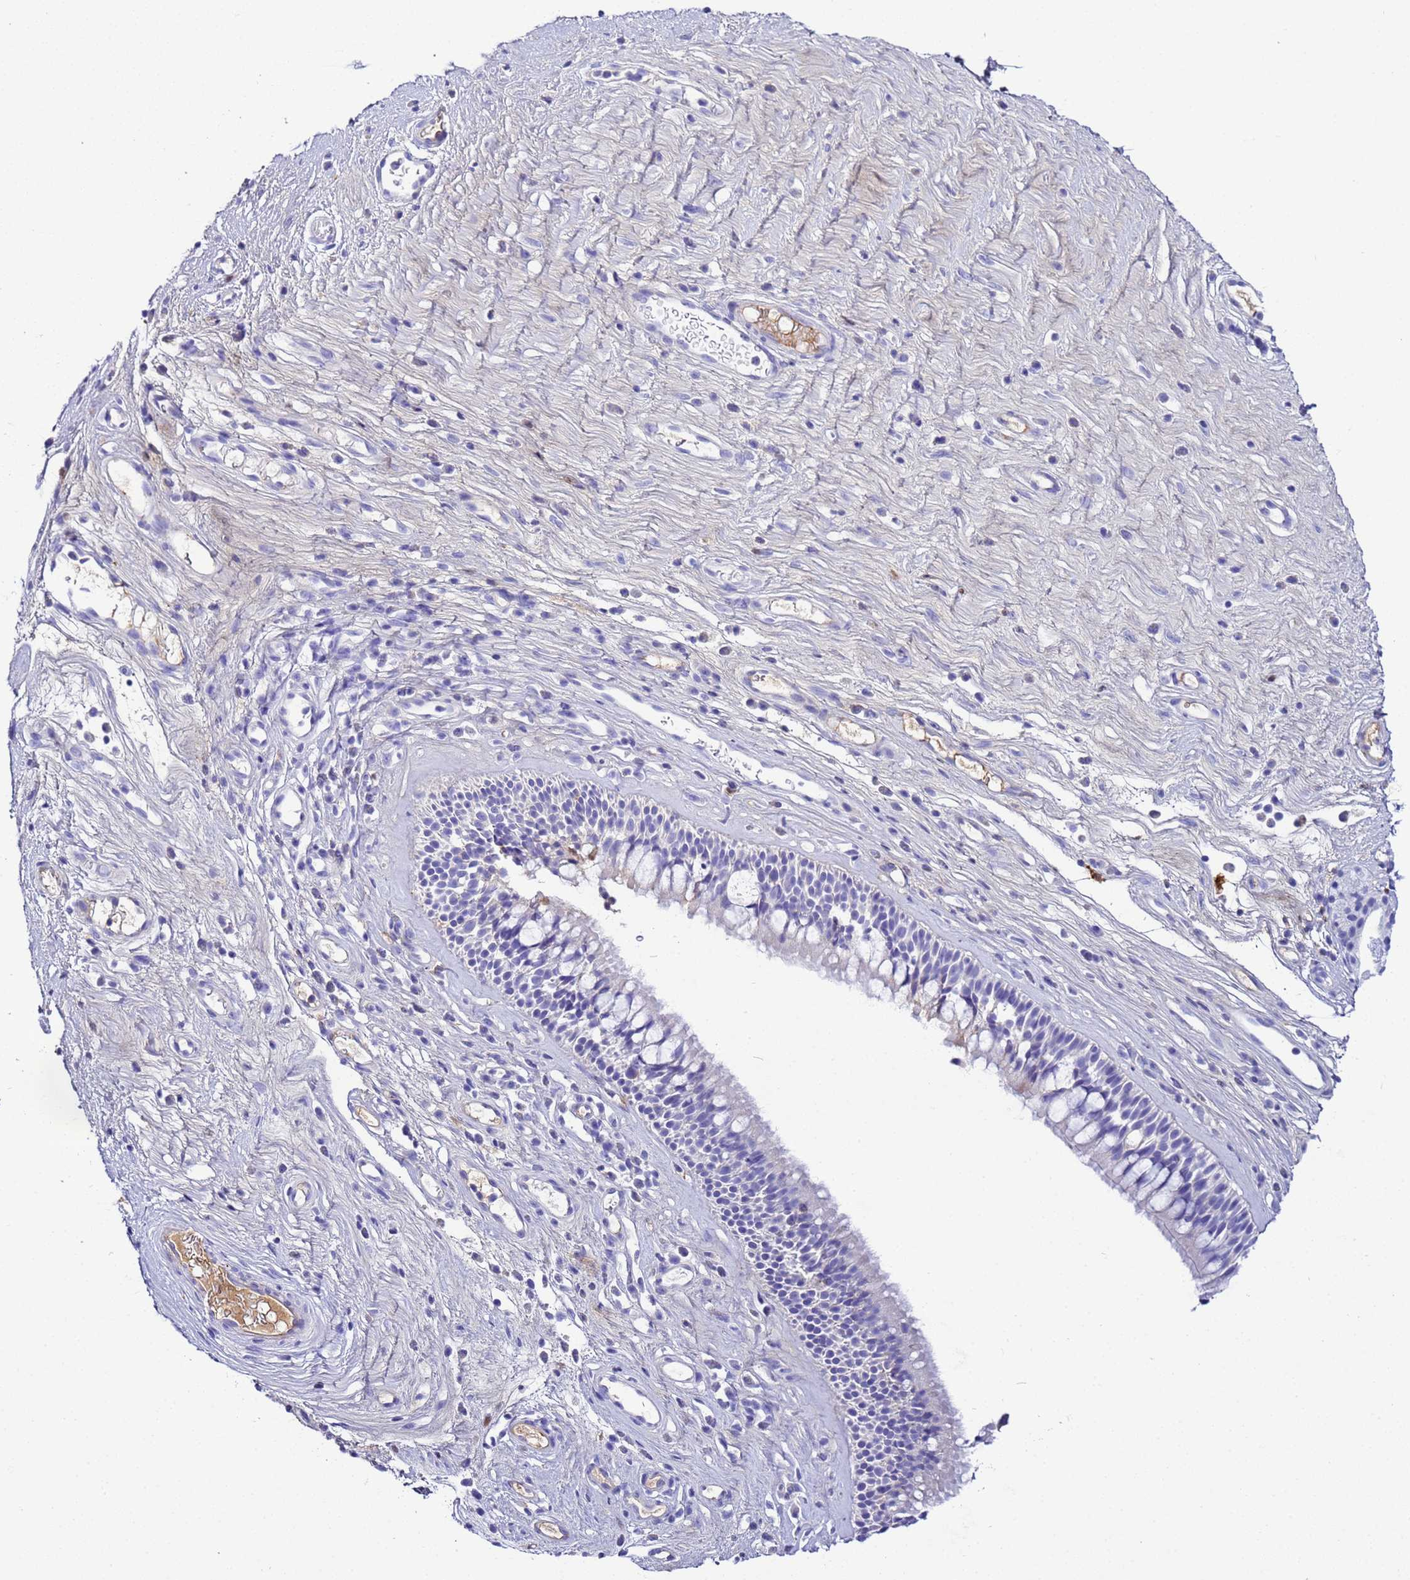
{"staining": {"intensity": "negative", "quantity": "none", "location": "none"}, "tissue": "nasopharynx", "cell_type": "Respiratory epithelial cells", "image_type": "normal", "snomed": [{"axis": "morphology", "description": "Normal tissue, NOS"}, {"axis": "morphology", "description": "Inflammation, NOS"}, {"axis": "morphology", "description": "Malignant melanoma, Metastatic site"}, {"axis": "topography", "description": "Nasopharynx"}], "caption": "Immunohistochemistry (IHC) of benign nasopharynx demonstrates no staining in respiratory epithelial cells.", "gene": "CFHR1", "patient": {"sex": "male", "age": 70}}